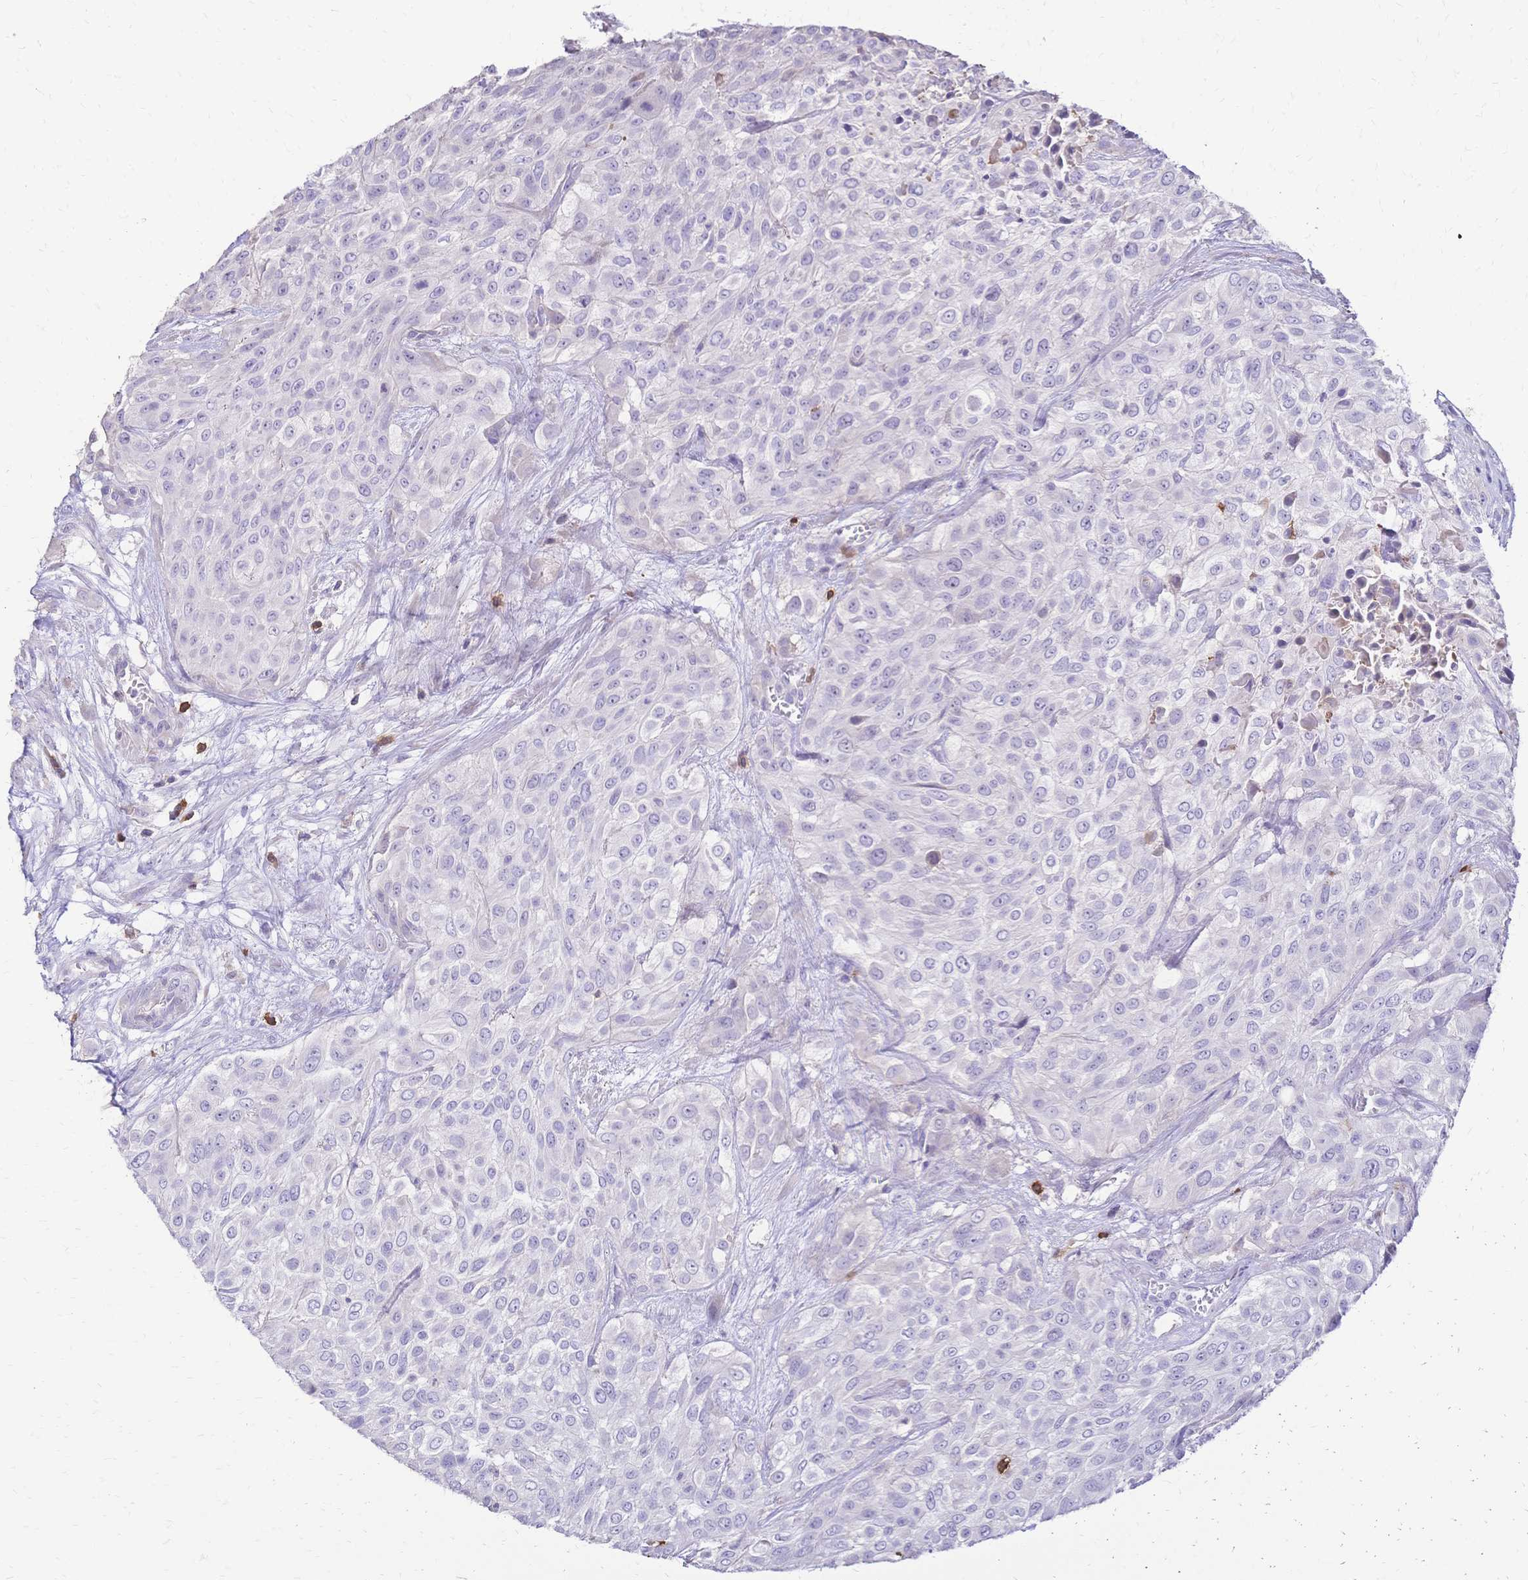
{"staining": {"intensity": "negative", "quantity": "none", "location": "none"}, "tissue": "urothelial cancer", "cell_type": "Tumor cells", "image_type": "cancer", "snomed": [{"axis": "morphology", "description": "Urothelial carcinoma, High grade"}, {"axis": "topography", "description": "Urinary bladder"}], "caption": "This is an IHC image of human urothelial cancer. There is no positivity in tumor cells.", "gene": "IL2RA", "patient": {"sex": "male", "age": 57}}